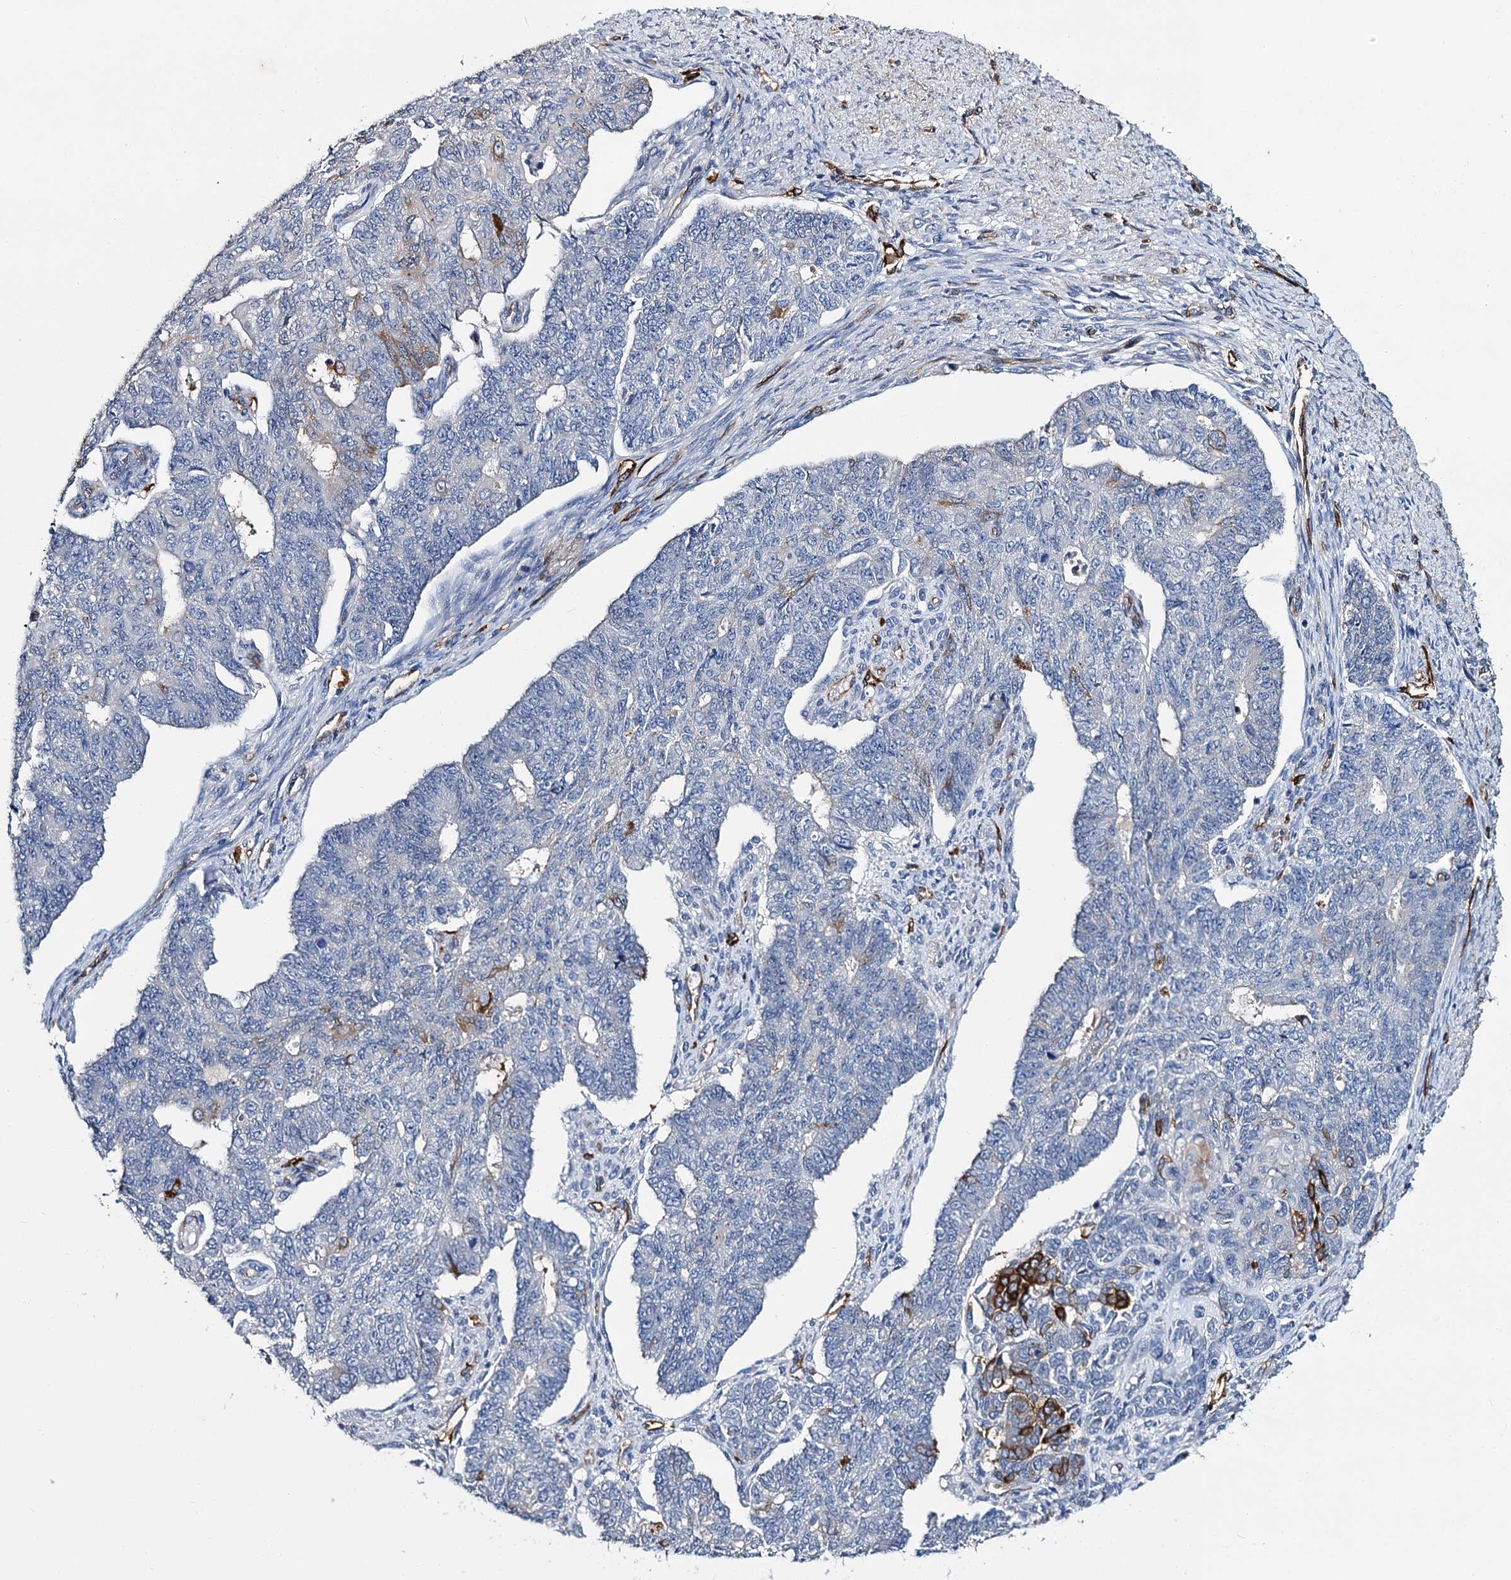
{"staining": {"intensity": "moderate", "quantity": "<25%", "location": "cytoplasmic/membranous"}, "tissue": "endometrial cancer", "cell_type": "Tumor cells", "image_type": "cancer", "snomed": [{"axis": "morphology", "description": "Adenocarcinoma, NOS"}, {"axis": "topography", "description": "Endometrium"}], "caption": "Endometrial cancer (adenocarcinoma) tissue demonstrates moderate cytoplasmic/membranous expression in about <25% of tumor cells", "gene": "CACNA1C", "patient": {"sex": "female", "age": 32}}